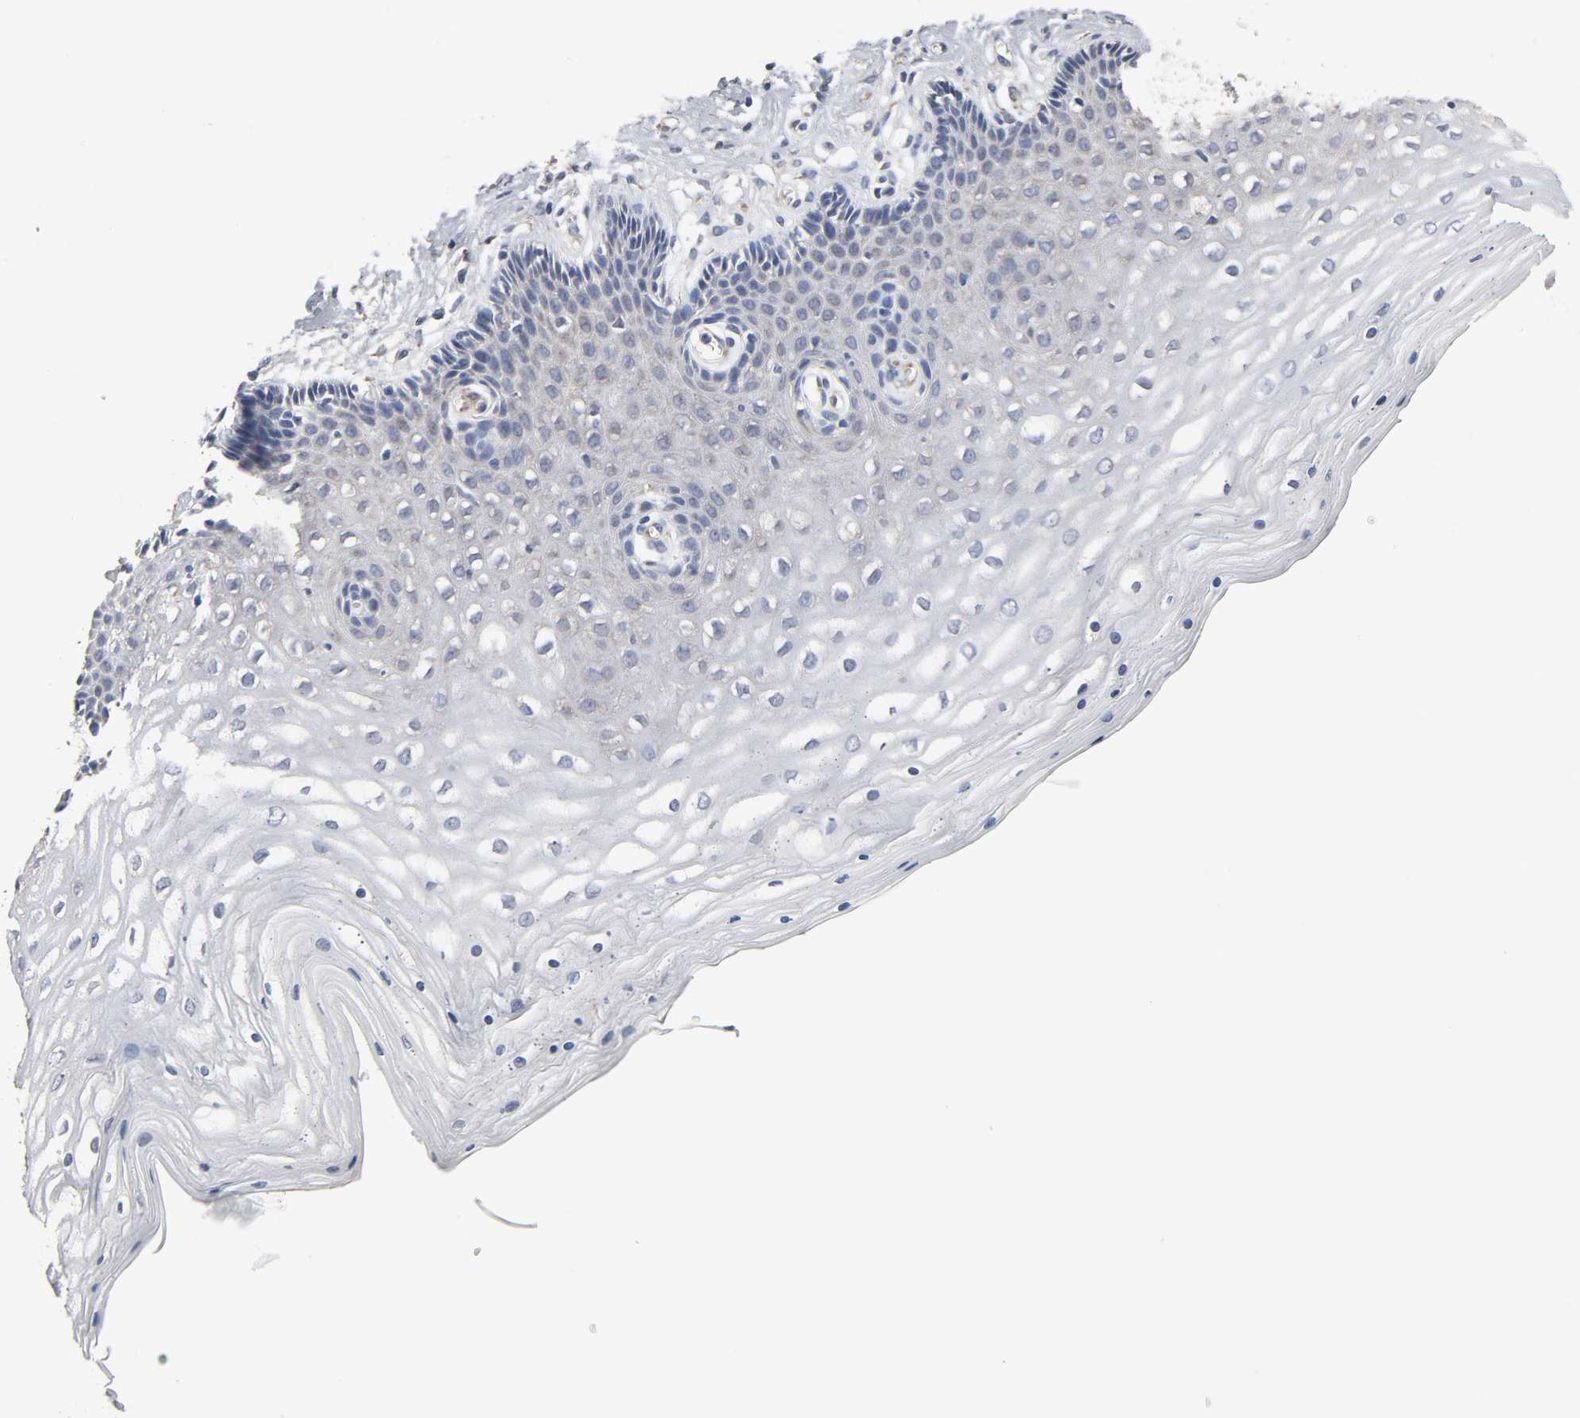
{"staining": {"intensity": "weak", "quantity": "25%-75%", "location": "cytoplasmic/membranous"}, "tissue": "cervix", "cell_type": "Glandular cells", "image_type": "normal", "snomed": [{"axis": "morphology", "description": "Normal tissue, NOS"}, {"axis": "topography", "description": "Cervix"}], "caption": "Glandular cells reveal low levels of weak cytoplasmic/membranous expression in approximately 25%-75% of cells in benign cervix. Using DAB (brown) and hematoxylin (blue) stains, captured at high magnification using brightfield microscopy.", "gene": "HDLBP", "patient": {"sex": "female", "age": 39}}